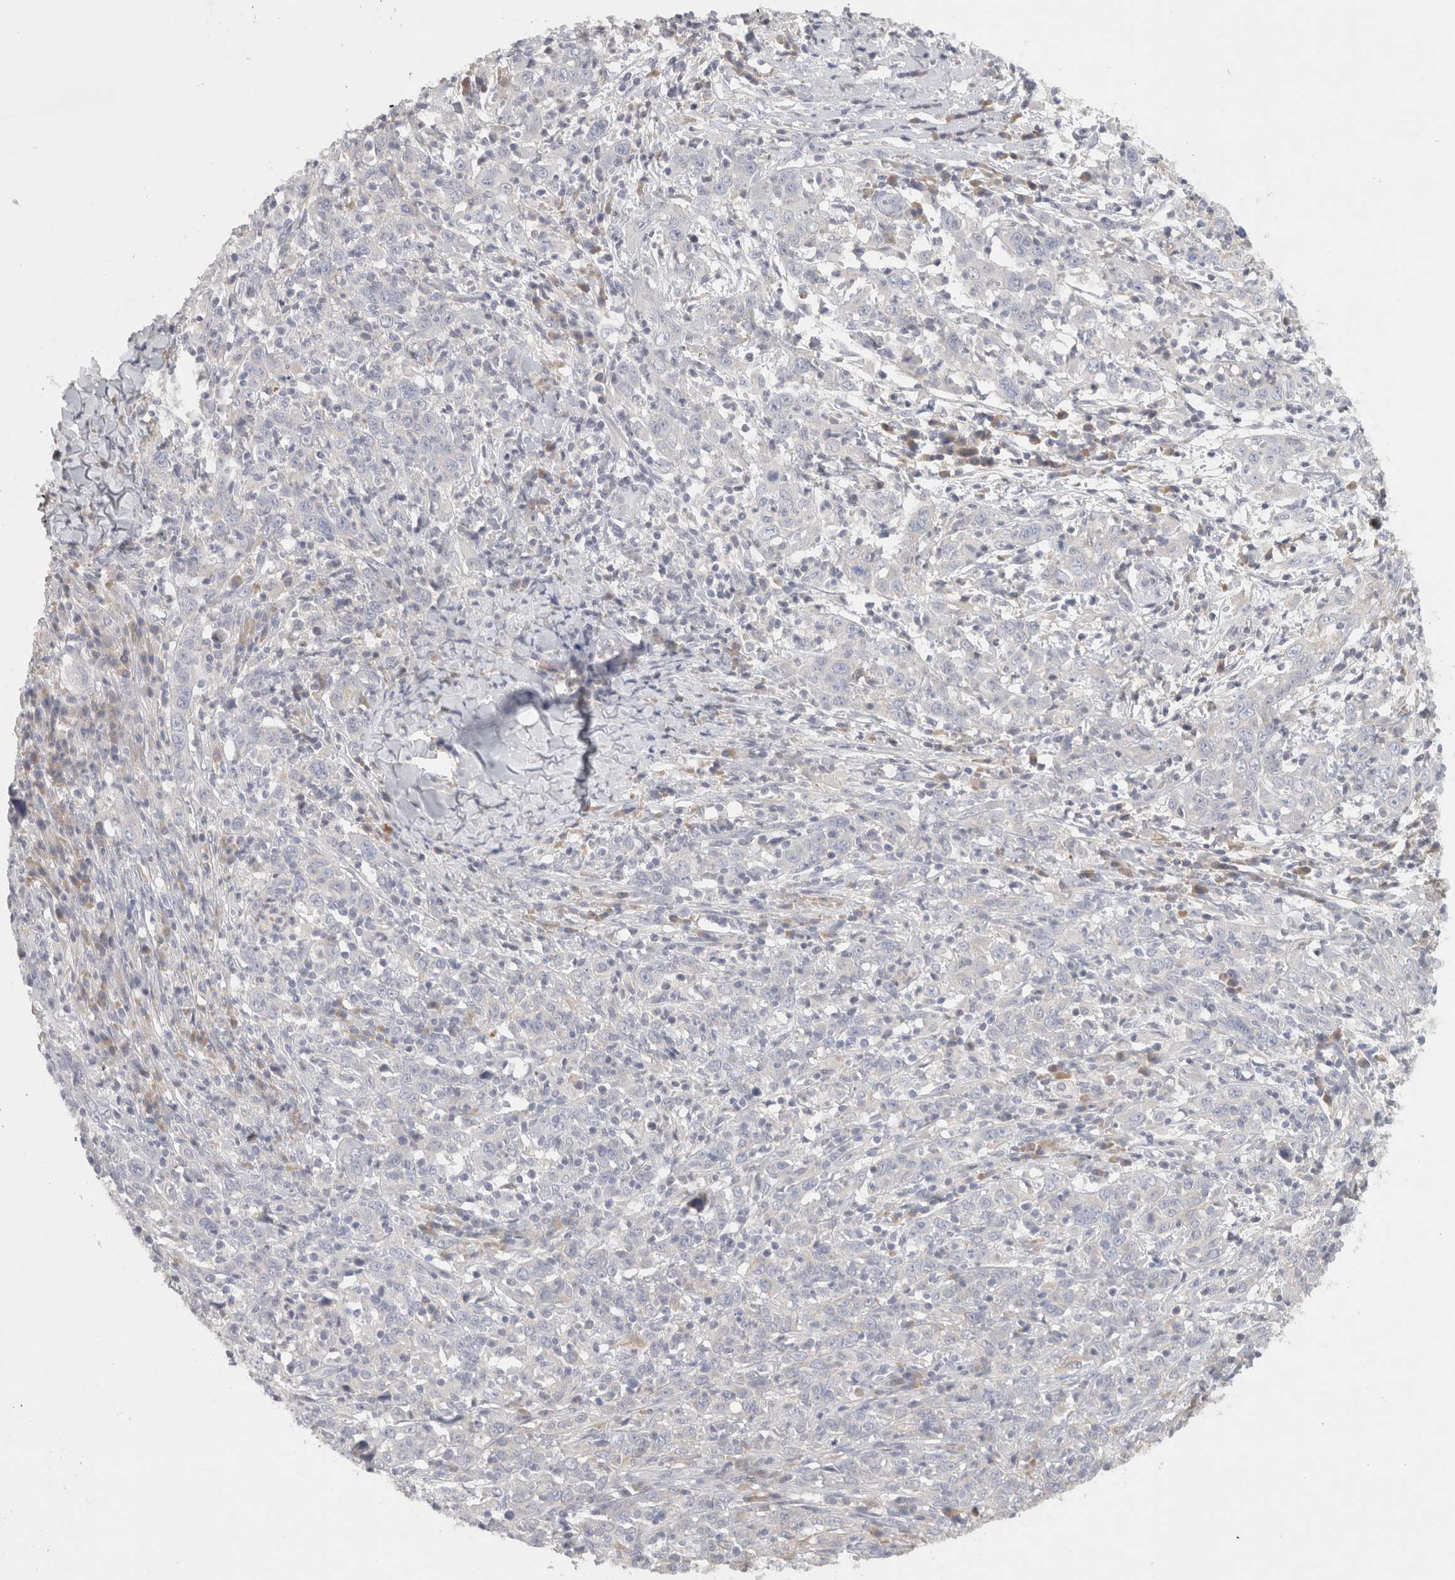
{"staining": {"intensity": "negative", "quantity": "none", "location": "none"}, "tissue": "cervical cancer", "cell_type": "Tumor cells", "image_type": "cancer", "snomed": [{"axis": "morphology", "description": "Squamous cell carcinoma, NOS"}, {"axis": "topography", "description": "Cervix"}], "caption": "The image shows no significant staining in tumor cells of squamous cell carcinoma (cervical). (Stains: DAB (3,3'-diaminobenzidine) IHC with hematoxylin counter stain, Microscopy: brightfield microscopy at high magnification).", "gene": "STK31", "patient": {"sex": "female", "age": 46}}